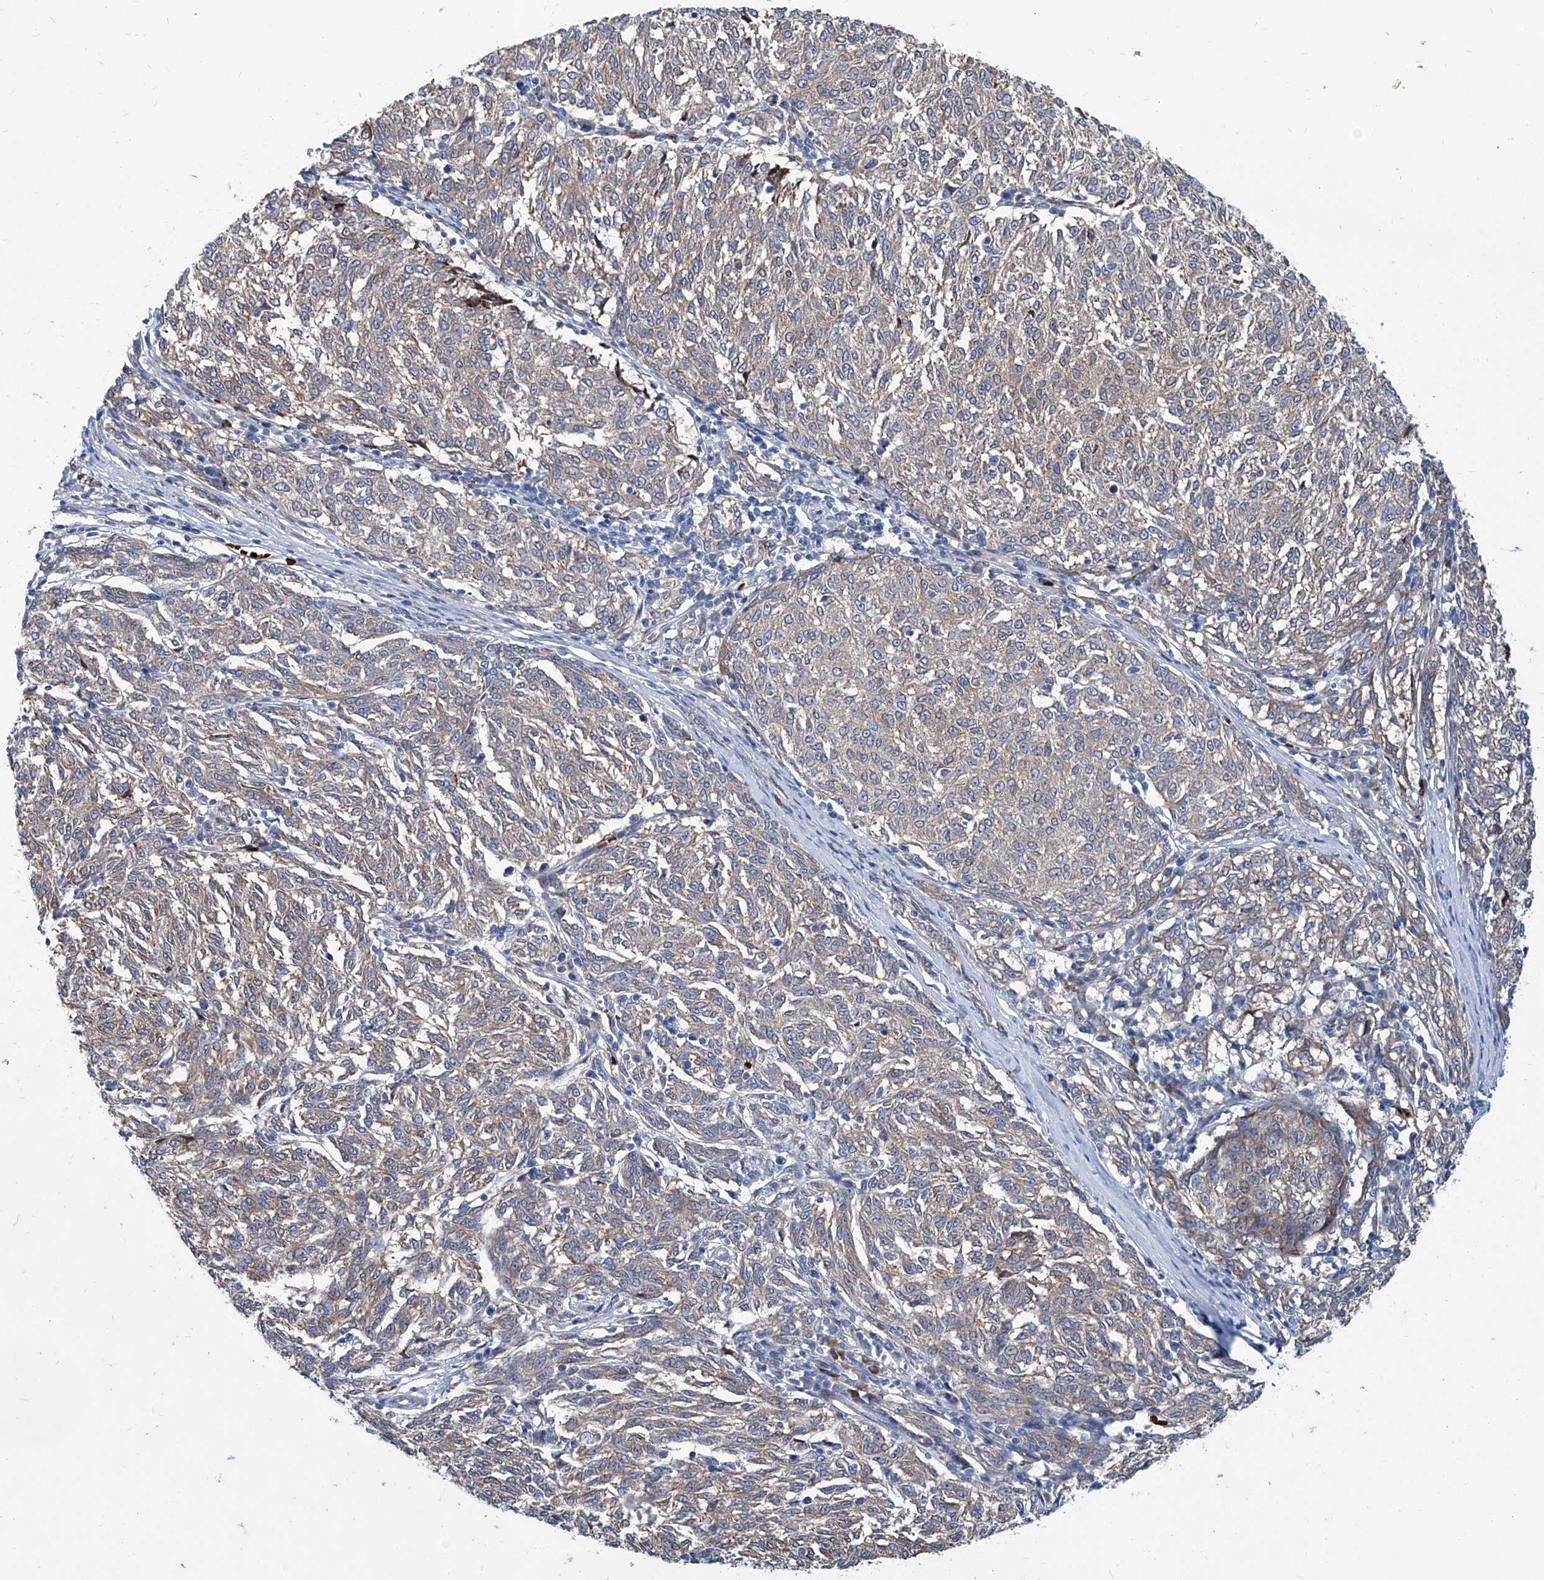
{"staining": {"intensity": "weak", "quantity": ">75%", "location": "cytoplasmic/membranous"}, "tissue": "melanoma", "cell_type": "Tumor cells", "image_type": "cancer", "snomed": [{"axis": "morphology", "description": "Malignant melanoma, NOS"}, {"axis": "topography", "description": "Skin"}], "caption": "Immunohistochemical staining of human malignant melanoma displays low levels of weak cytoplasmic/membranous protein expression in about >75% of tumor cells. Nuclei are stained in blue.", "gene": "FPR2", "patient": {"sex": "female", "age": 72}}